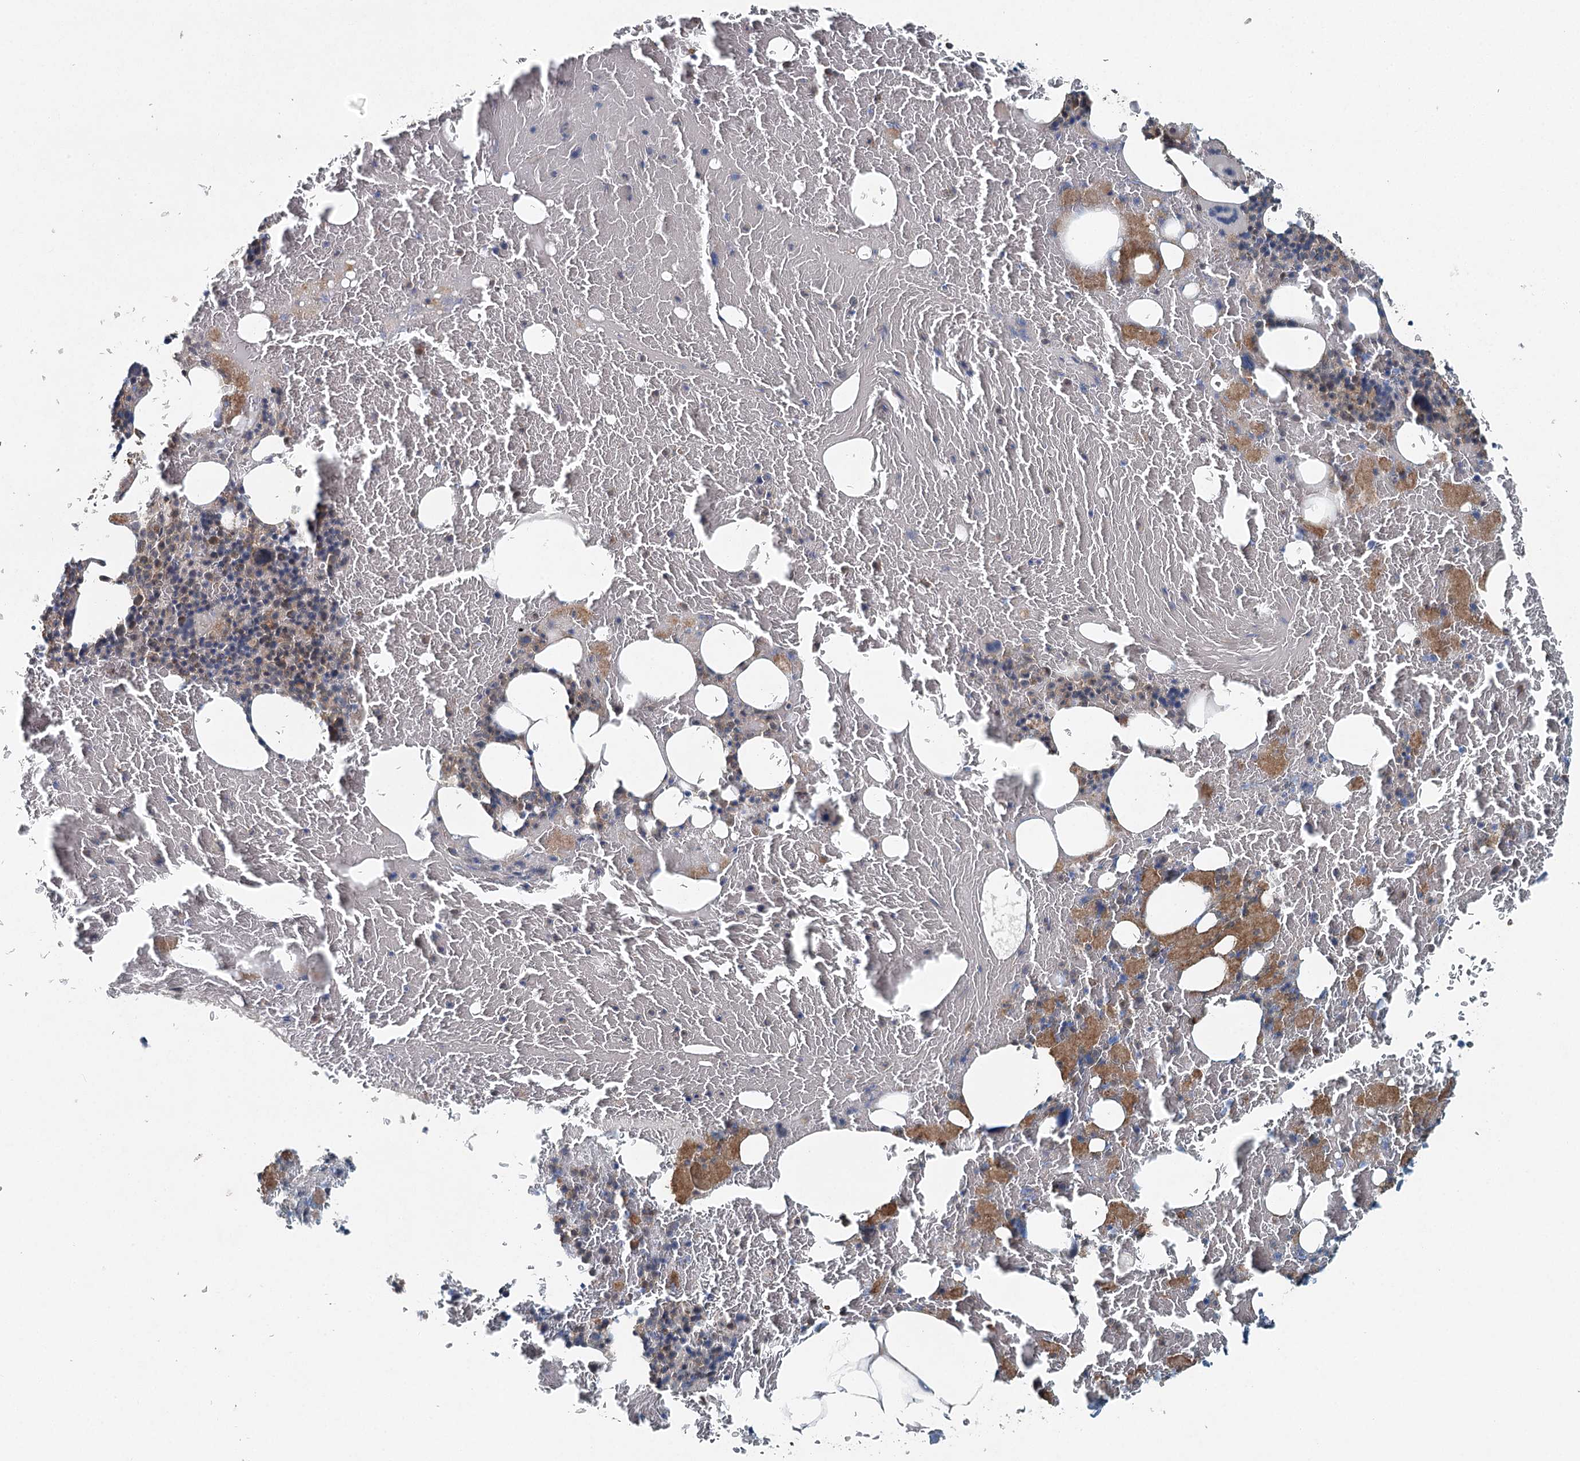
{"staining": {"intensity": "moderate", "quantity": "<25%", "location": "cytoplasmic/membranous"}, "tissue": "bone marrow", "cell_type": "Hematopoietic cells", "image_type": "normal", "snomed": [{"axis": "morphology", "description": "Normal tissue, NOS"}, {"axis": "topography", "description": "Bone marrow"}], "caption": "Bone marrow stained with a protein marker demonstrates moderate staining in hematopoietic cells.", "gene": "SKIC3", "patient": {"sex": "male", "age": 79}}